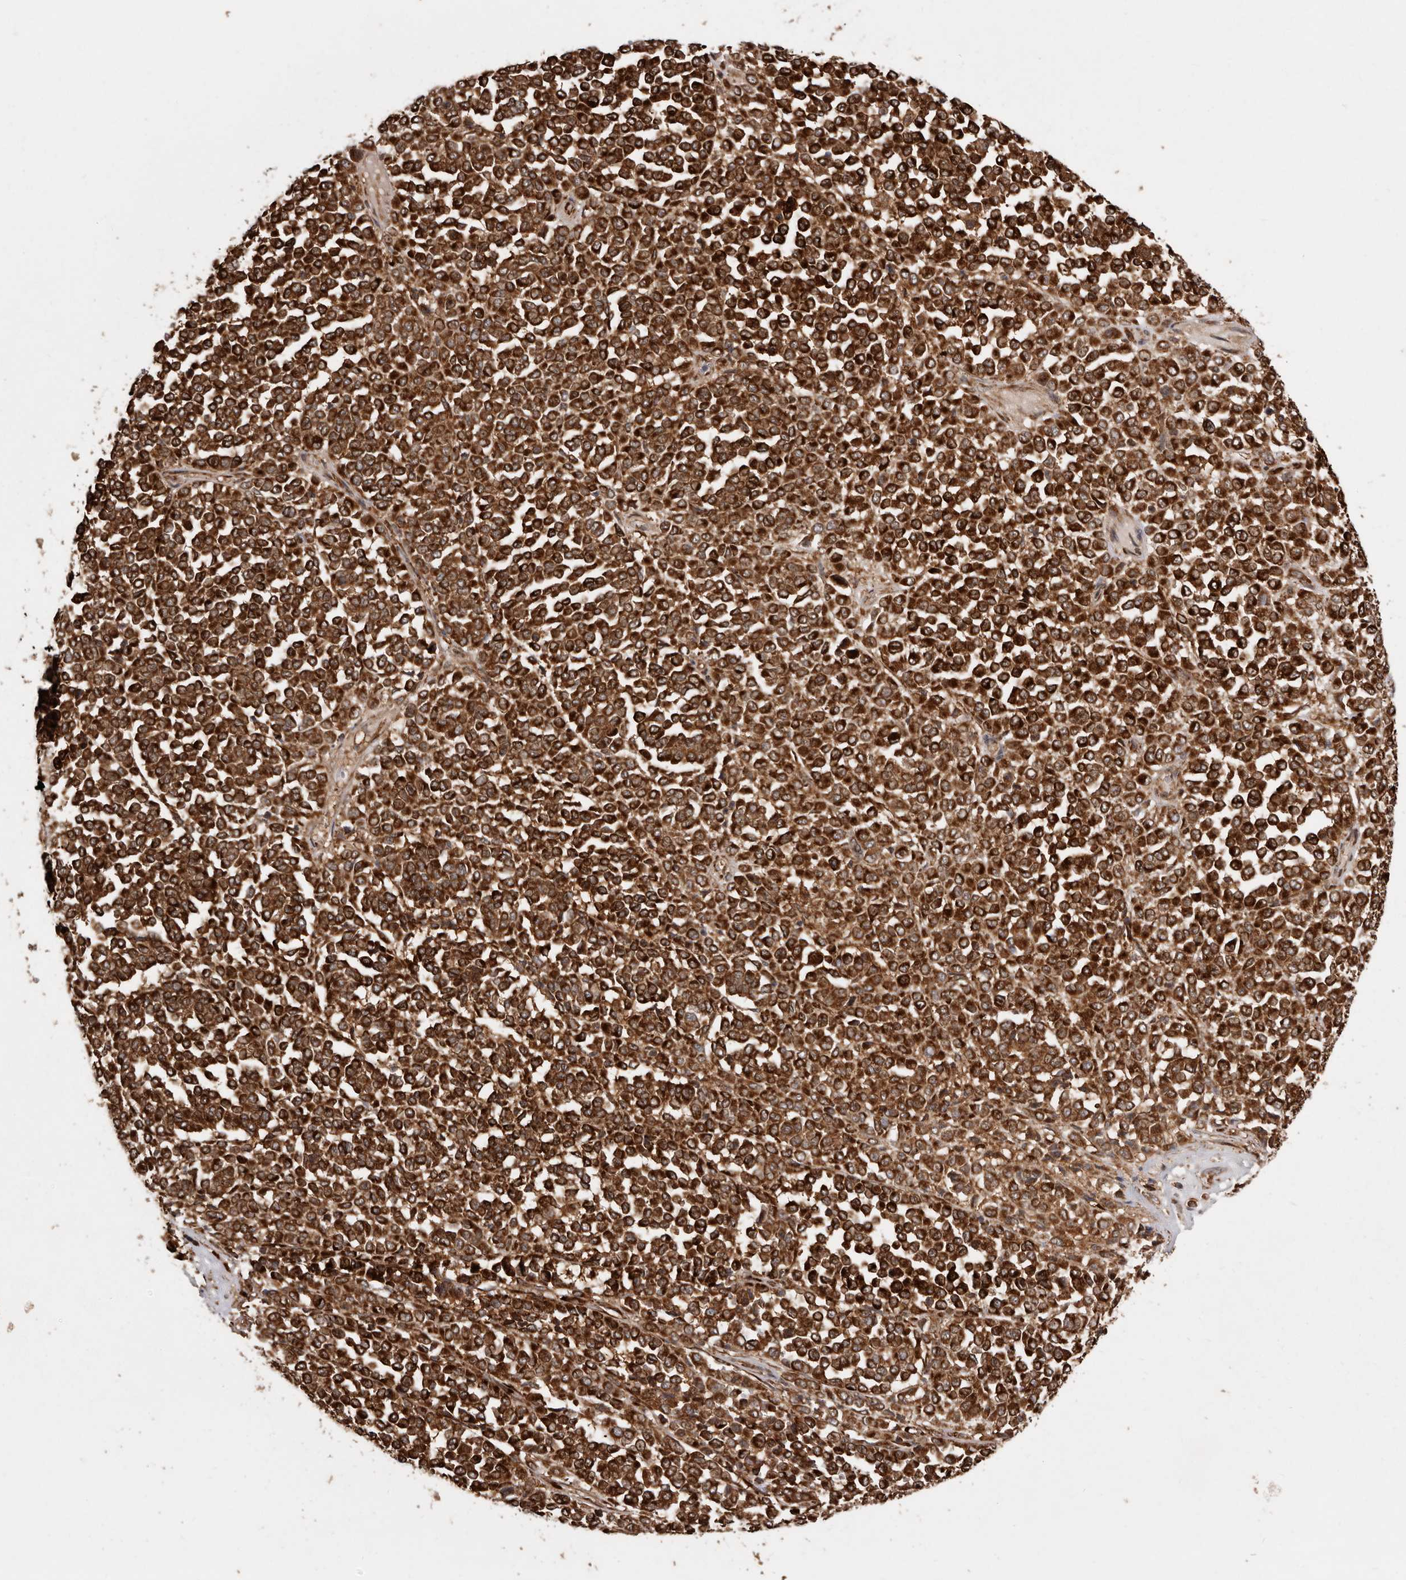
{"staining": {"intensity": "strong", "quantity": ">75%", "location": "cytoplasmic/membranous"}, "tissue": "melanoma", "cell_type": "Tumor cells", "image_type": "cancer", "snomed": [{"axis": "morphology", "description": "Malignant melanoma, Metastatic site"}, {"axis": "topography", "description": "Pancreas"}], "caption": "Human melanoma stained with a brown dye shows strong cytoplasmic/membranous positive staining in about >75% of tumor cells.", "gene": "FLAD1", "patient": {"sex": "female", "age": 30}}